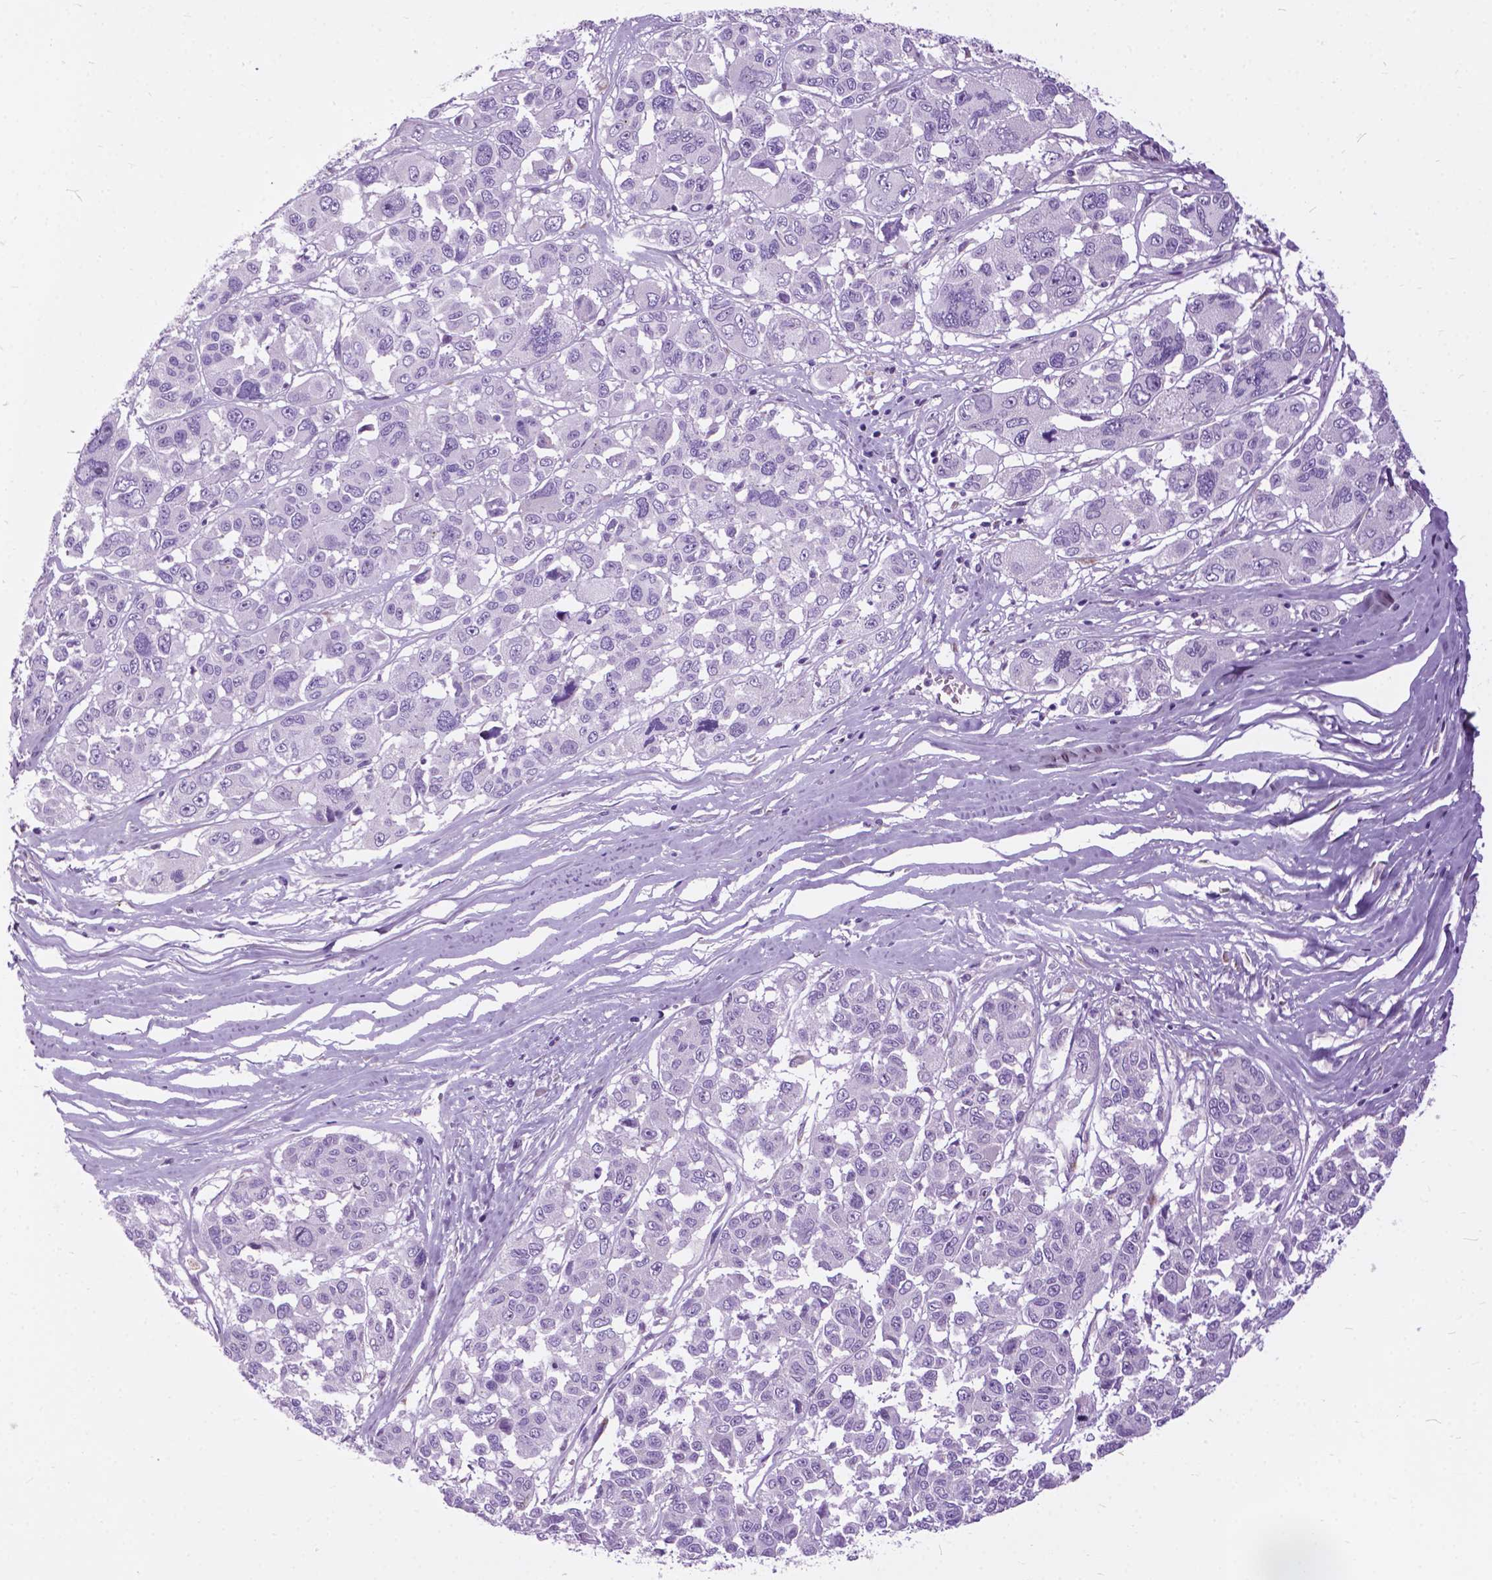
{"staining": {"intensity": "negative", "quantity": "none", "location": "none"}, "tissue": "melanoma", "cell_type": "Tumor cells", "image_type": "cancer", "snomed": [{"axis": "morphology", "description": "Malignant melanoma, NOS"}, {"axis": "topography", "description": "Skin"}], "caption": "Image shows no protein staining in tumor cells of melanoma tissue.", "gene": "PRR35", "patient": {"sex": "female", "age": 66}}